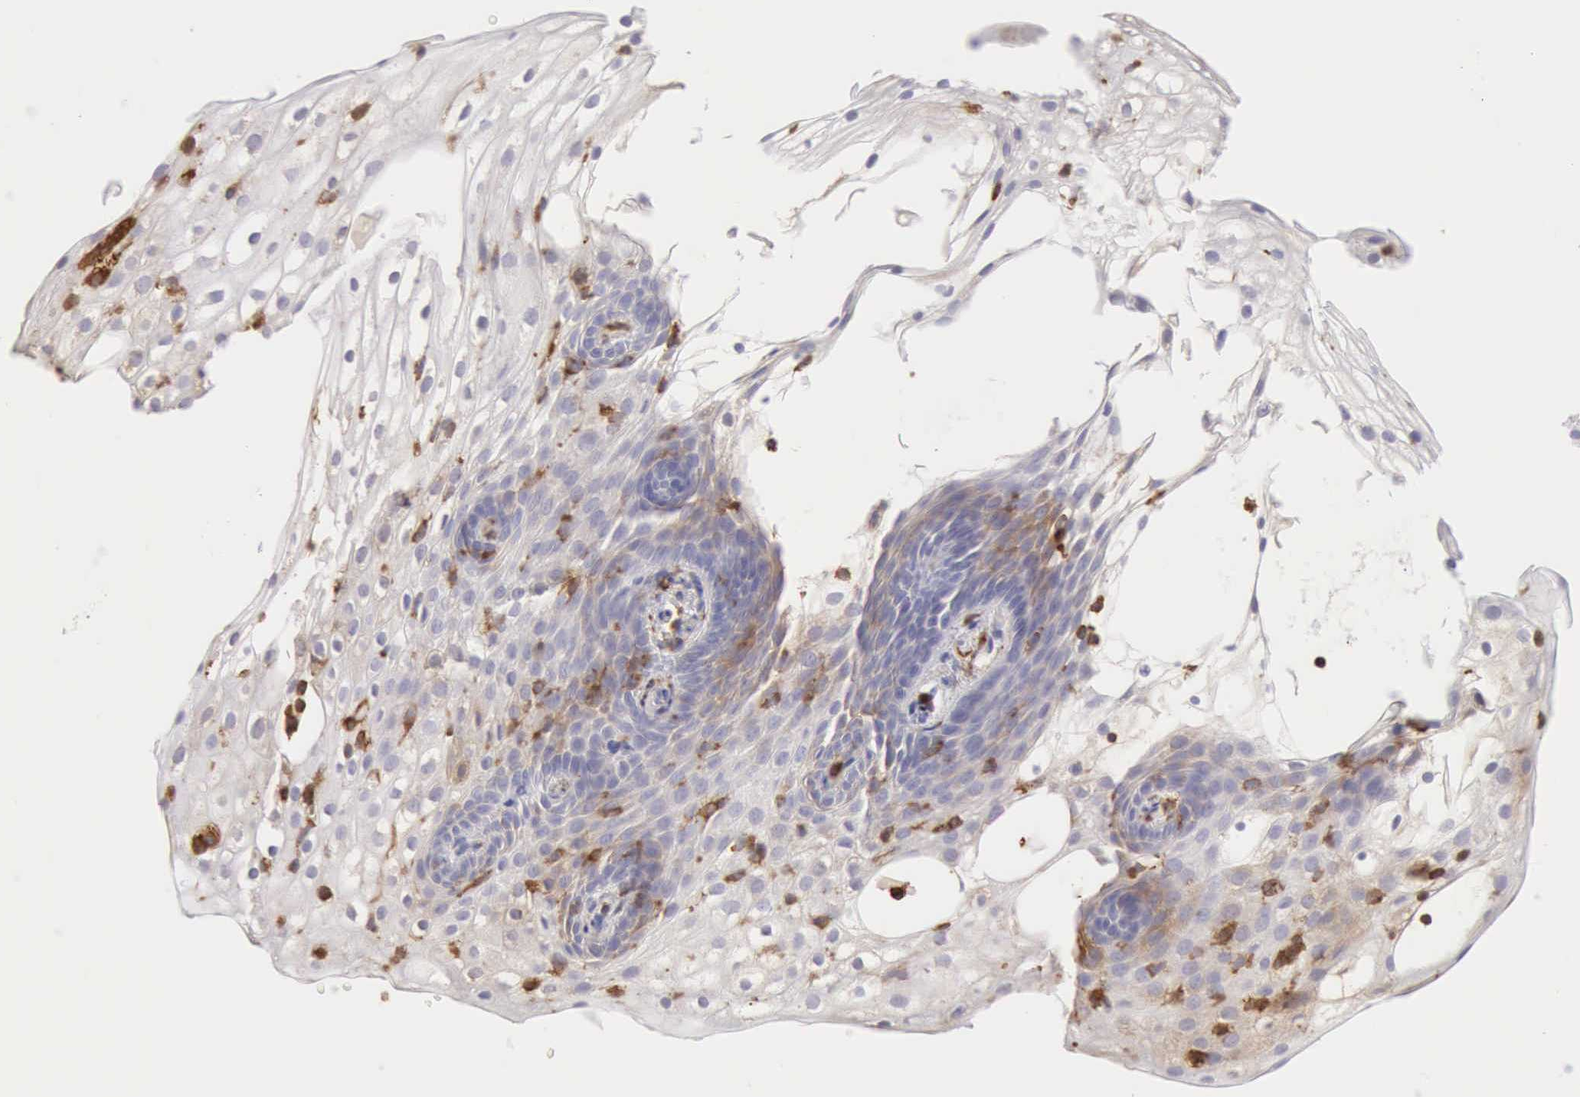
{"staining": {"intensity": "negative", "quantity": "none", "location": "none"}, "tissue": "vagina", "cell_type": "Squamous epithelial cells", "image_type": "normal", "snomed": [{"axis": "morphology", "description": "Normal tissue, NOS"}, {"axis": "topography", "description": "Vagina"}], "caption": "The photomicrograph displays no staining of squamous epithelial cells in benign vagina.", "gene": "ARHGAP4", "patient": {"sex": "female", "age": 61}}